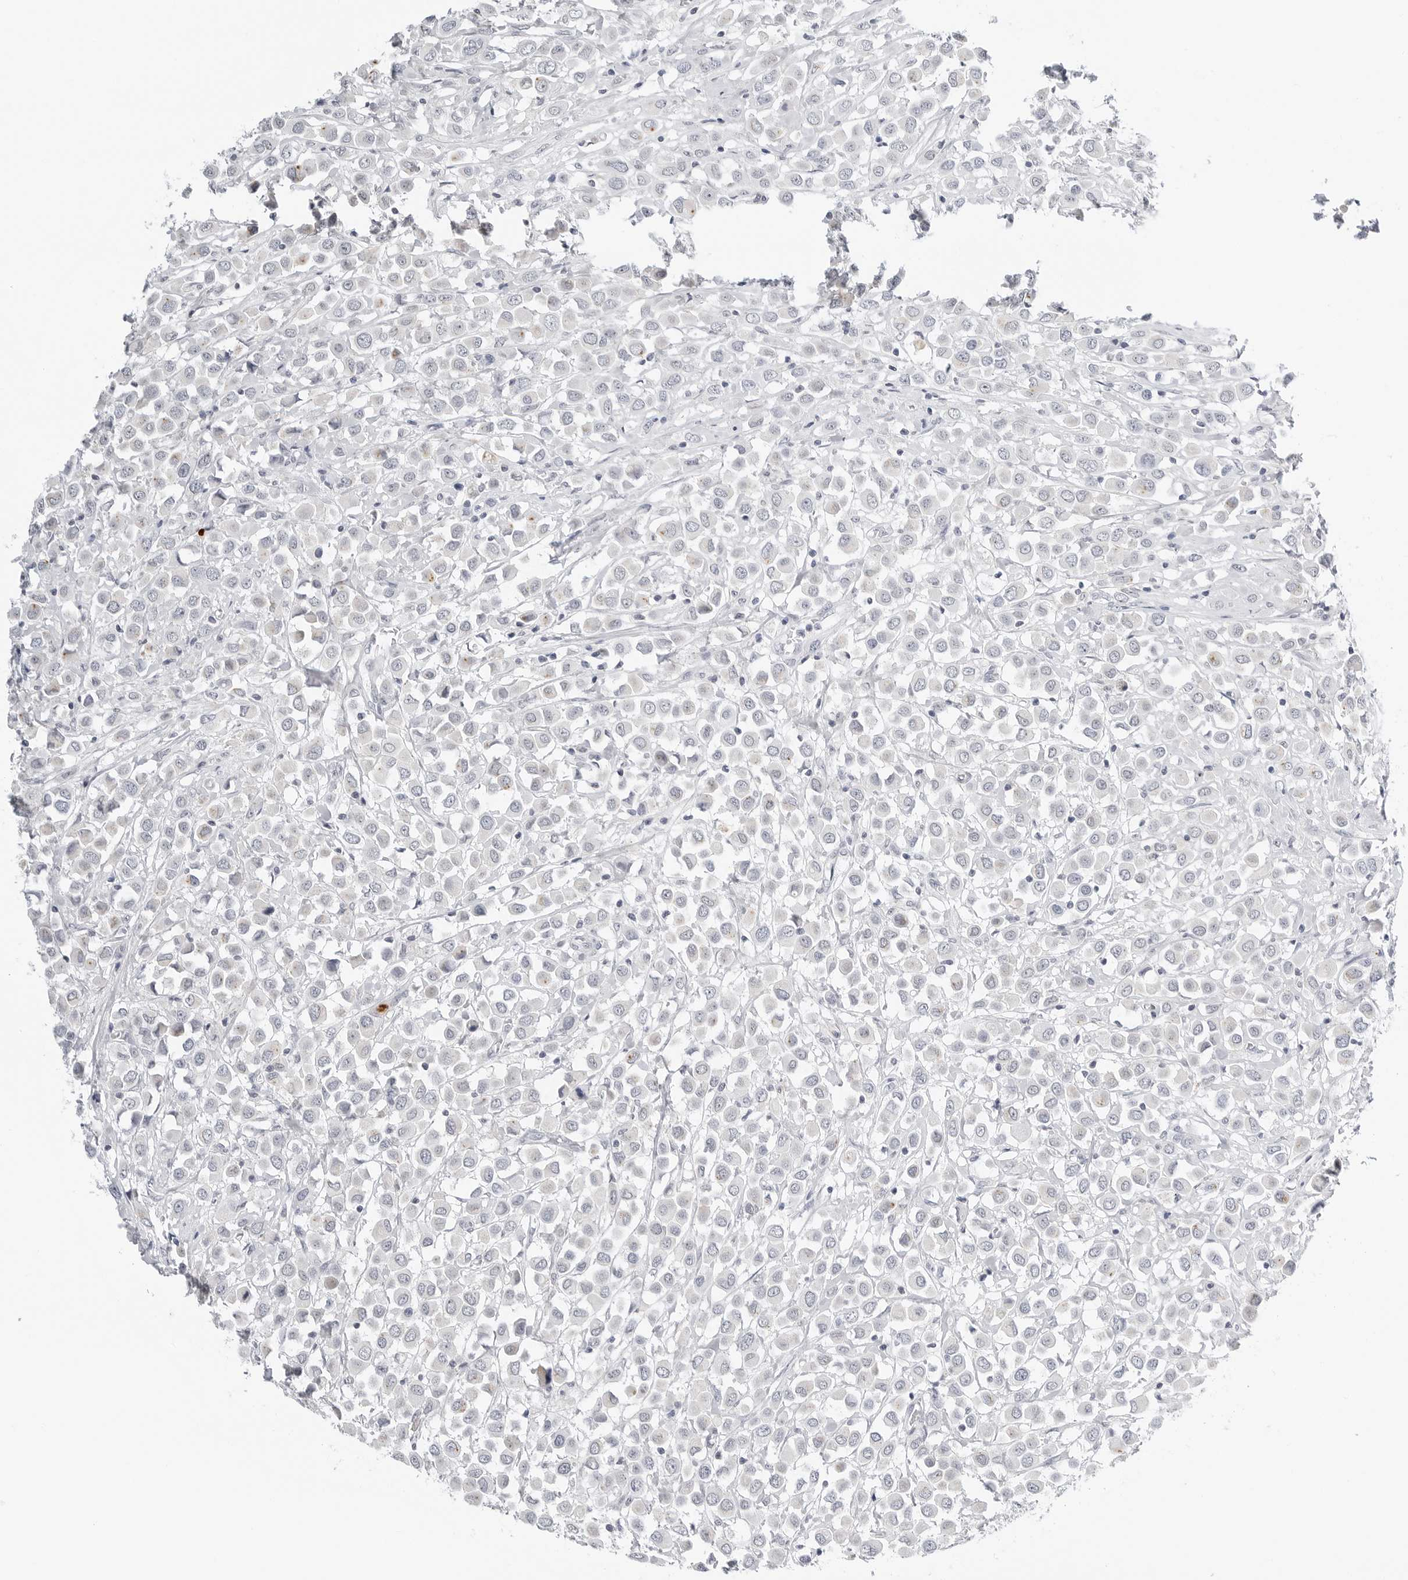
{"staining": {"intensity": "negative", "quantity": "none", "location": "none"}, "tissue": "breast cancer", "cell_type": "Tumor cells", "image_type": "cancer", "snomed": [{"axis": "morphology", "description": "Duct carcinoma"}, {"axis": "topography", "description": "Breast"}], "caption": "The micrograph displays no staining of tumor cells in breast cancer (intraductal carcinoma).", "gene": "MAP2K5", "patient": {"sex": "female", "age": 61}}